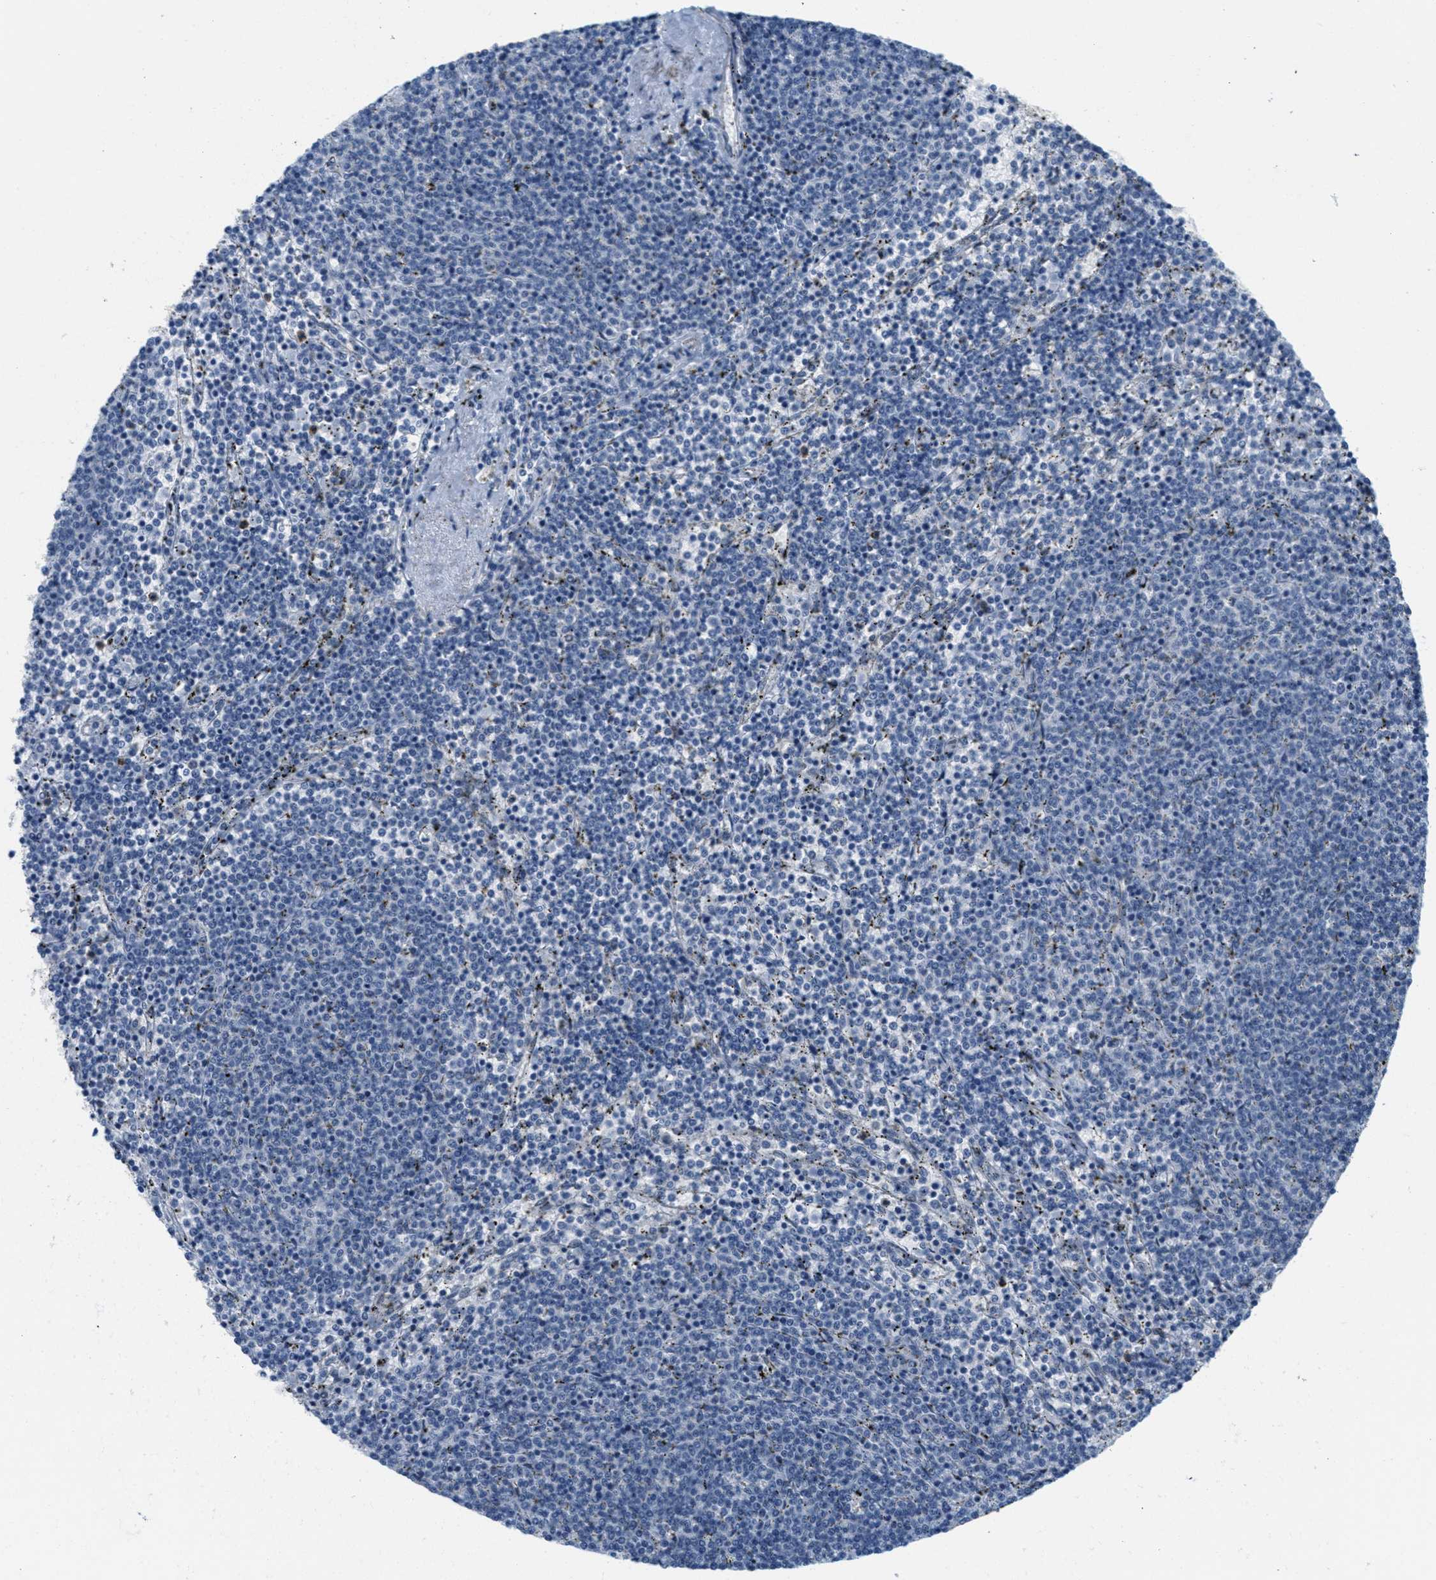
{"staining": {"intensity": "negative", "quantity": "none", "location": "none"}, "tissue": "lymphoma", "cell_type": "Tumor cells", "image_type": "cancer", "snomed": [{"axis": "morphology", "description": "Malignant lymphoma, non-Hodgkin's type, Low grade"}, {"axis": "topography", "description": "Spleen"}], "caption": "Tumor cells show no significant protein expression in malignant lymphoma, non-Hodgkin's type (low-grade).", "gene": "HS3ST2", "patient": {"sex": "female", "age": 50}}